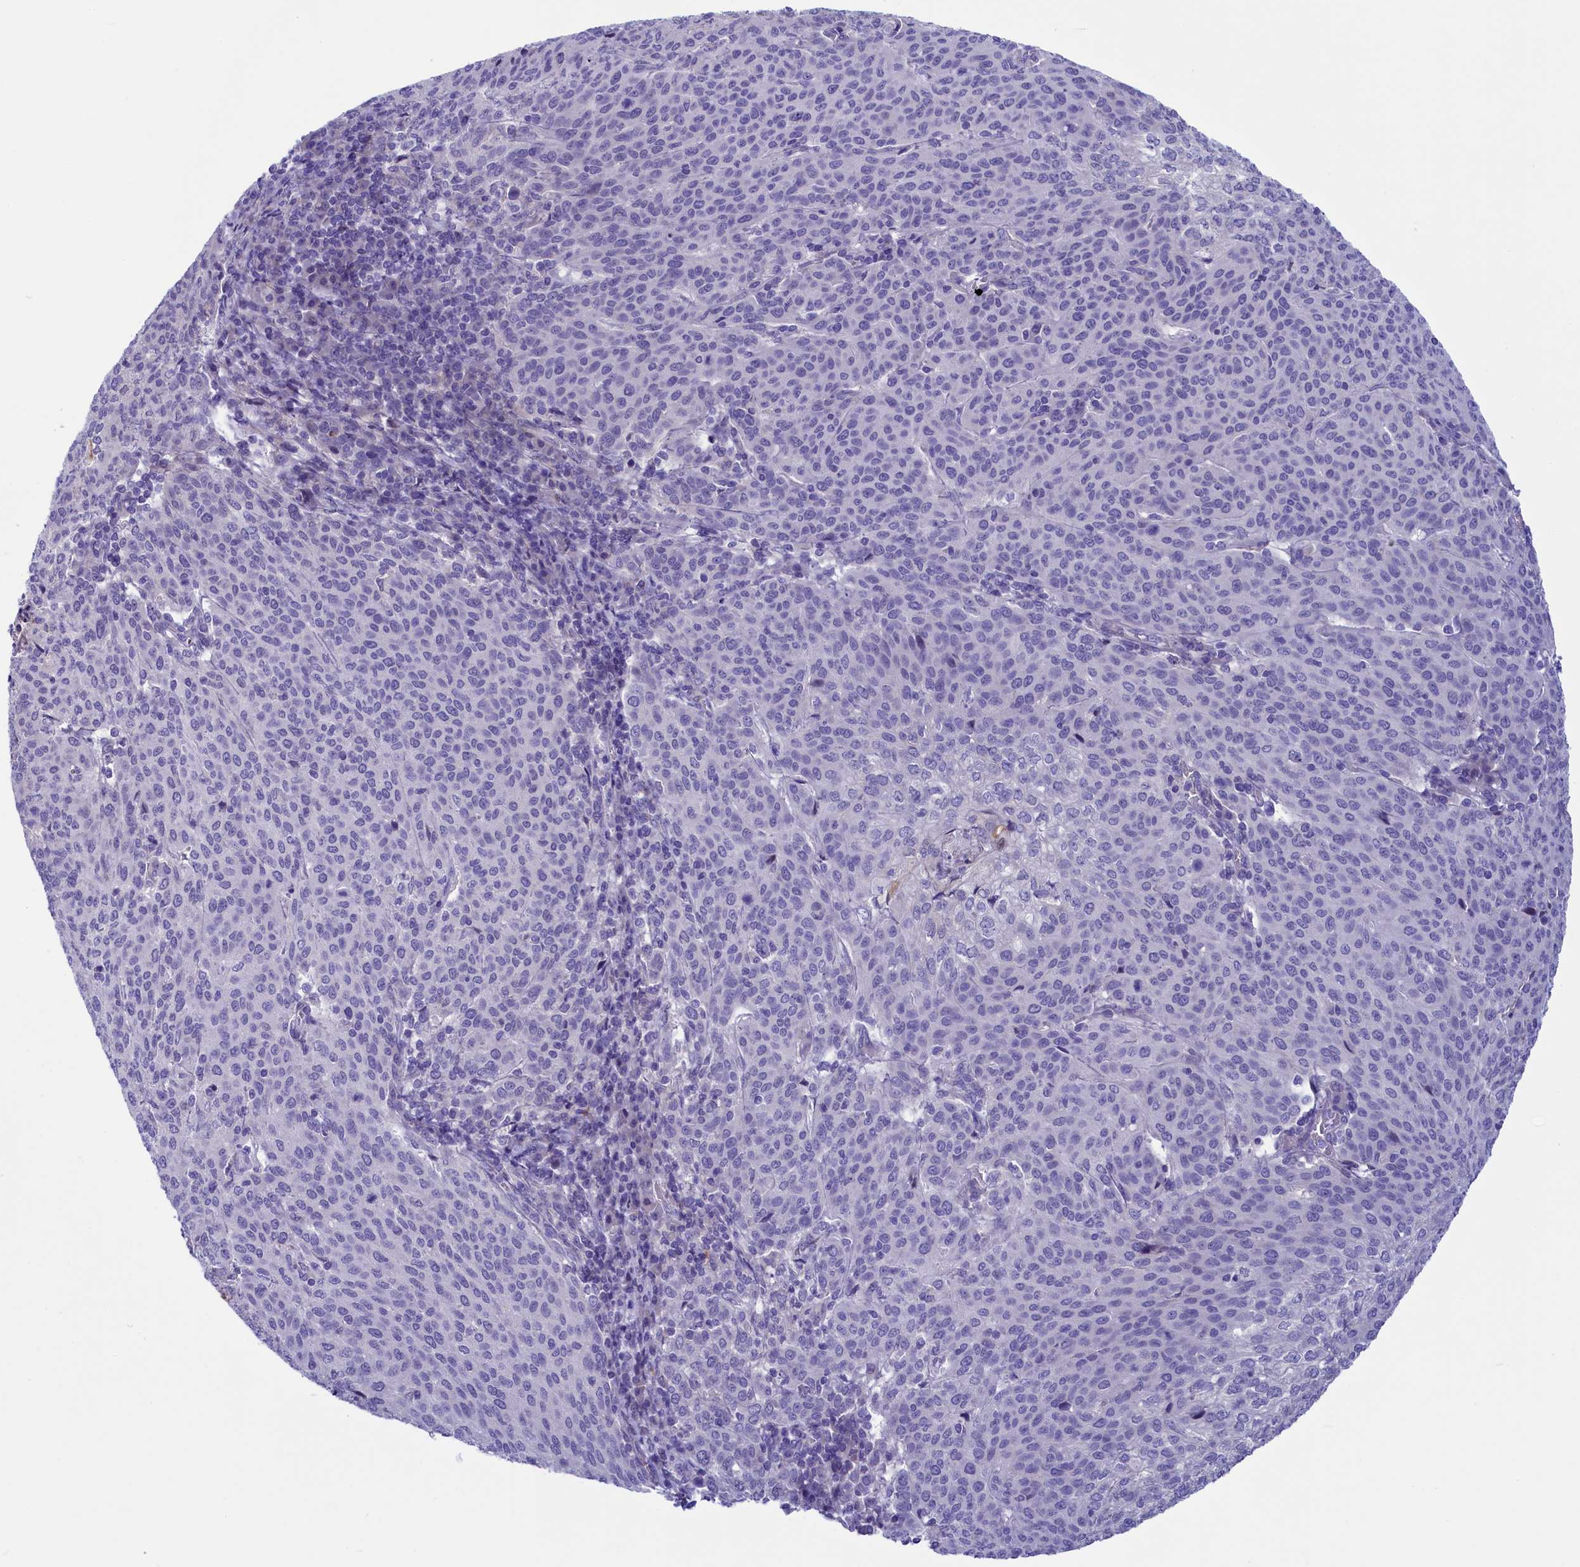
{"staining": {"intensity": "negative", "quantity": "none", "location": "none"}, "tissue": "cervical cancer", "cell_type": "Tumor cells", "image_type": "cancer", "snomed": [{"axis": "morphology", "description": "Squamous cell carcinoma, NOS"}, {"axis": "topography", "description": "Cervix"}], "caption": "Tumor cells show no significant staining in cervical cancer.", "gene": "LOXL1", "patient": {"sex": "female", "age": 46}}